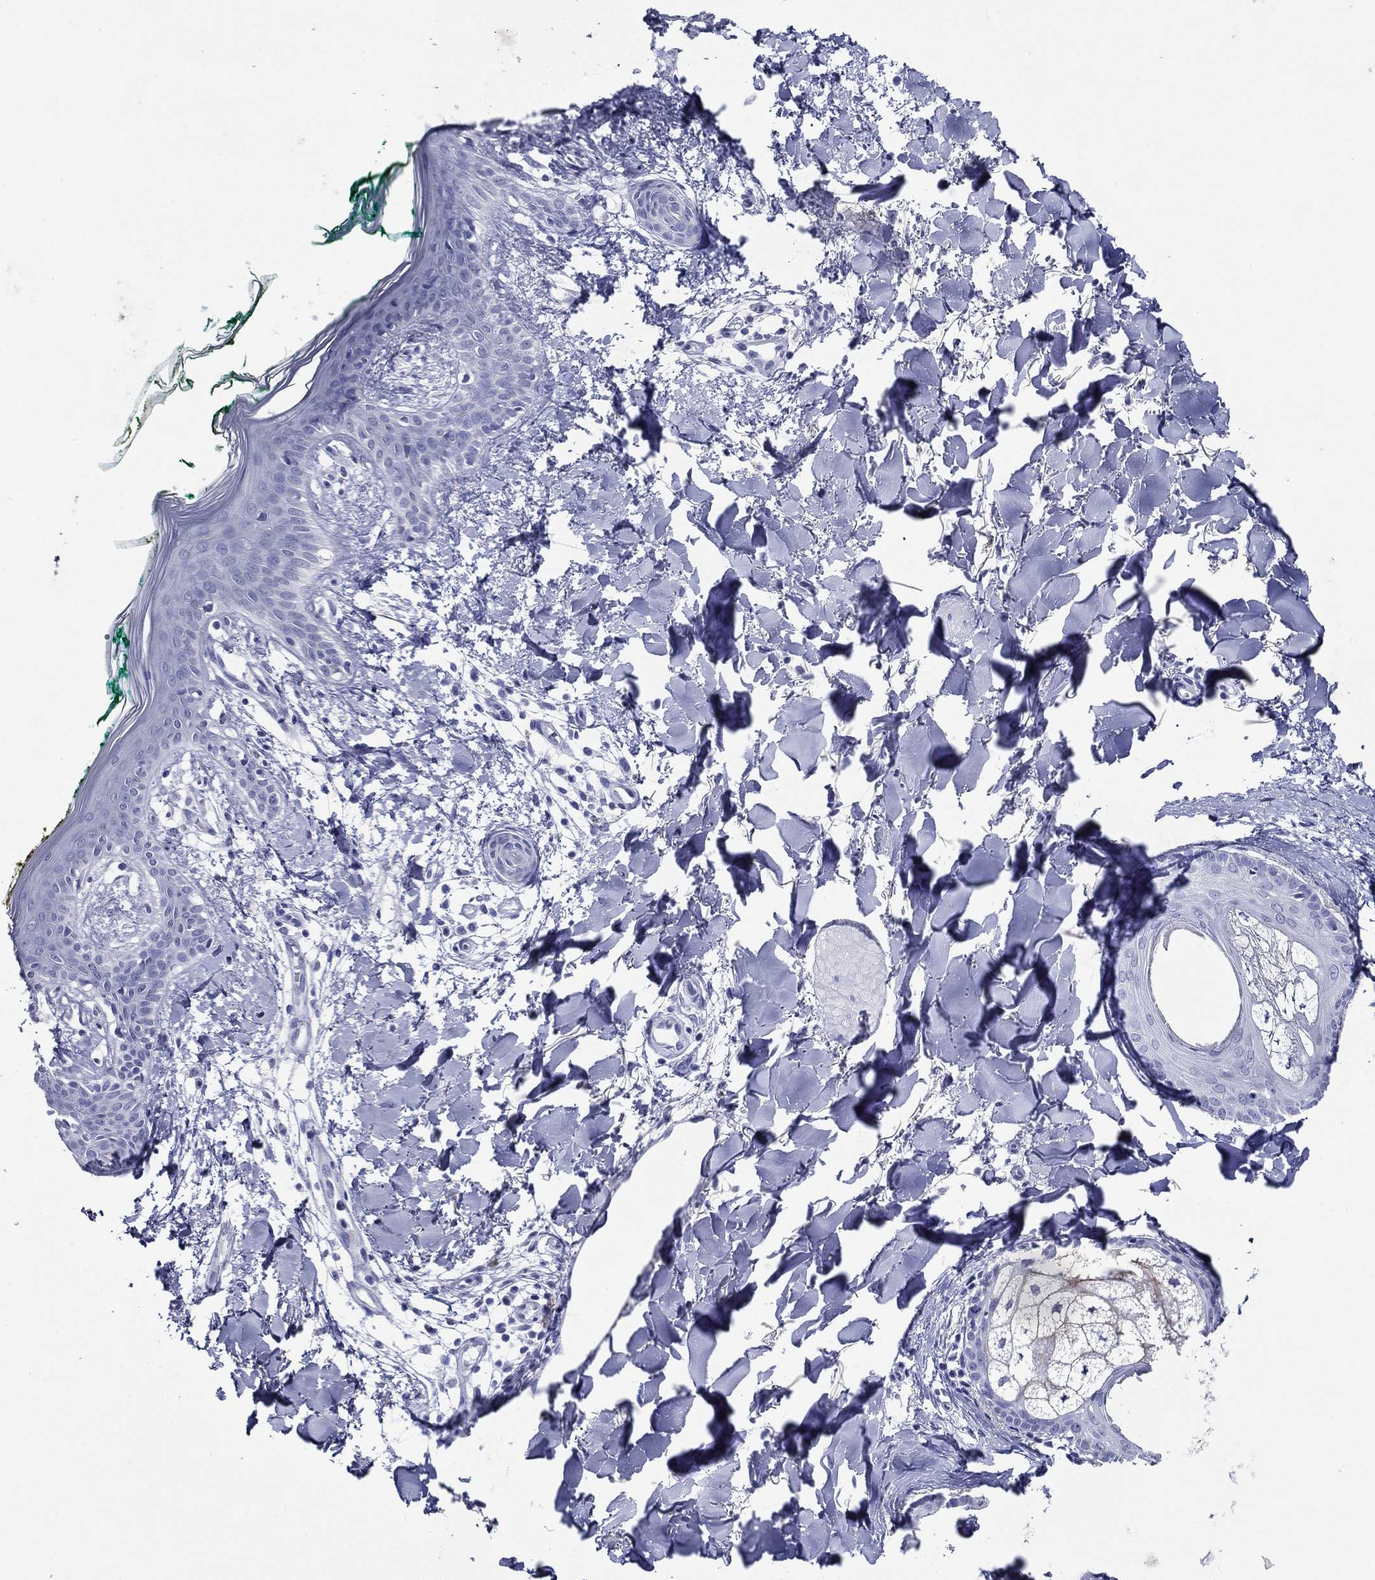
{"staining": {"intensity": "negative", "quantity": "none", "location": "none"}, "tissue": "skin", "cell_type": "Fibroblasts", "image_type": "normal", "snomed": [{"axis": "morphology", "description": "Normal tissue, NOS"}, {"axis": "morphology", "description": "Malignant melanoma, NOS"}, {"axis": "topography", "description": "Skin"}], "caption": "Protein analysis of benign skin displays no significant positivity in fibroblasts. (Immunohistochemistry, brightfield microscopy, high magnification).", "gene": "ACE2", "patient": {"sex": "female", "age": 34}}